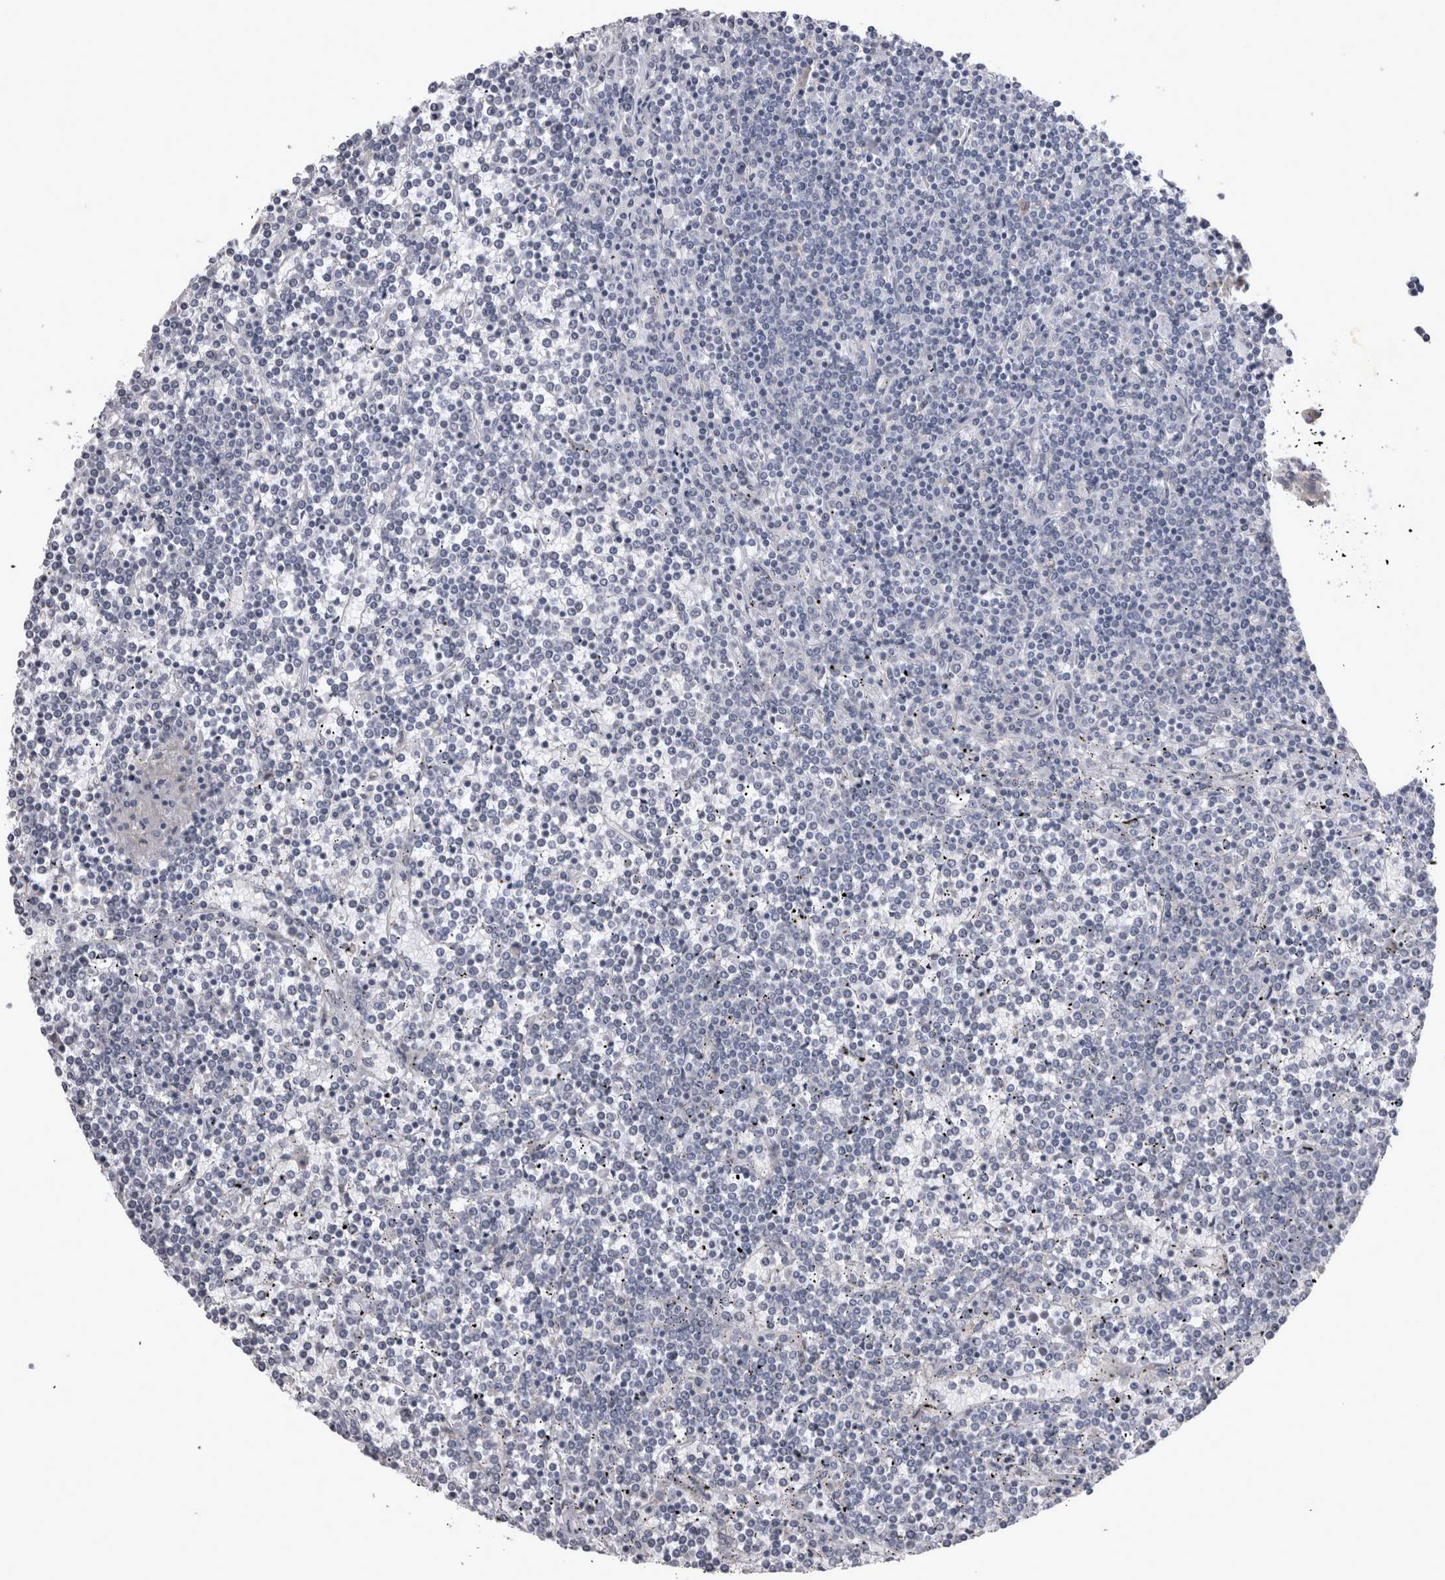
{"staining": {"intensity": "negative", "quantity": "none", "location": "none"}, "tissue": "lymphoma", "cell_type": "Tumor cells", "image_type": "cancer", "snomed": [{"axis": "morphology", "description": "Malignant lymphoma, non-Hodgkin's type, Low grade"}, {"axis": "topography", "description": "Spleen"}], "caption": "A photomicrograph of human lymphoma is negative for staining in tumor cells.", "gene": "LRRC40", "patient": {"sex": "female", "age": 19}}